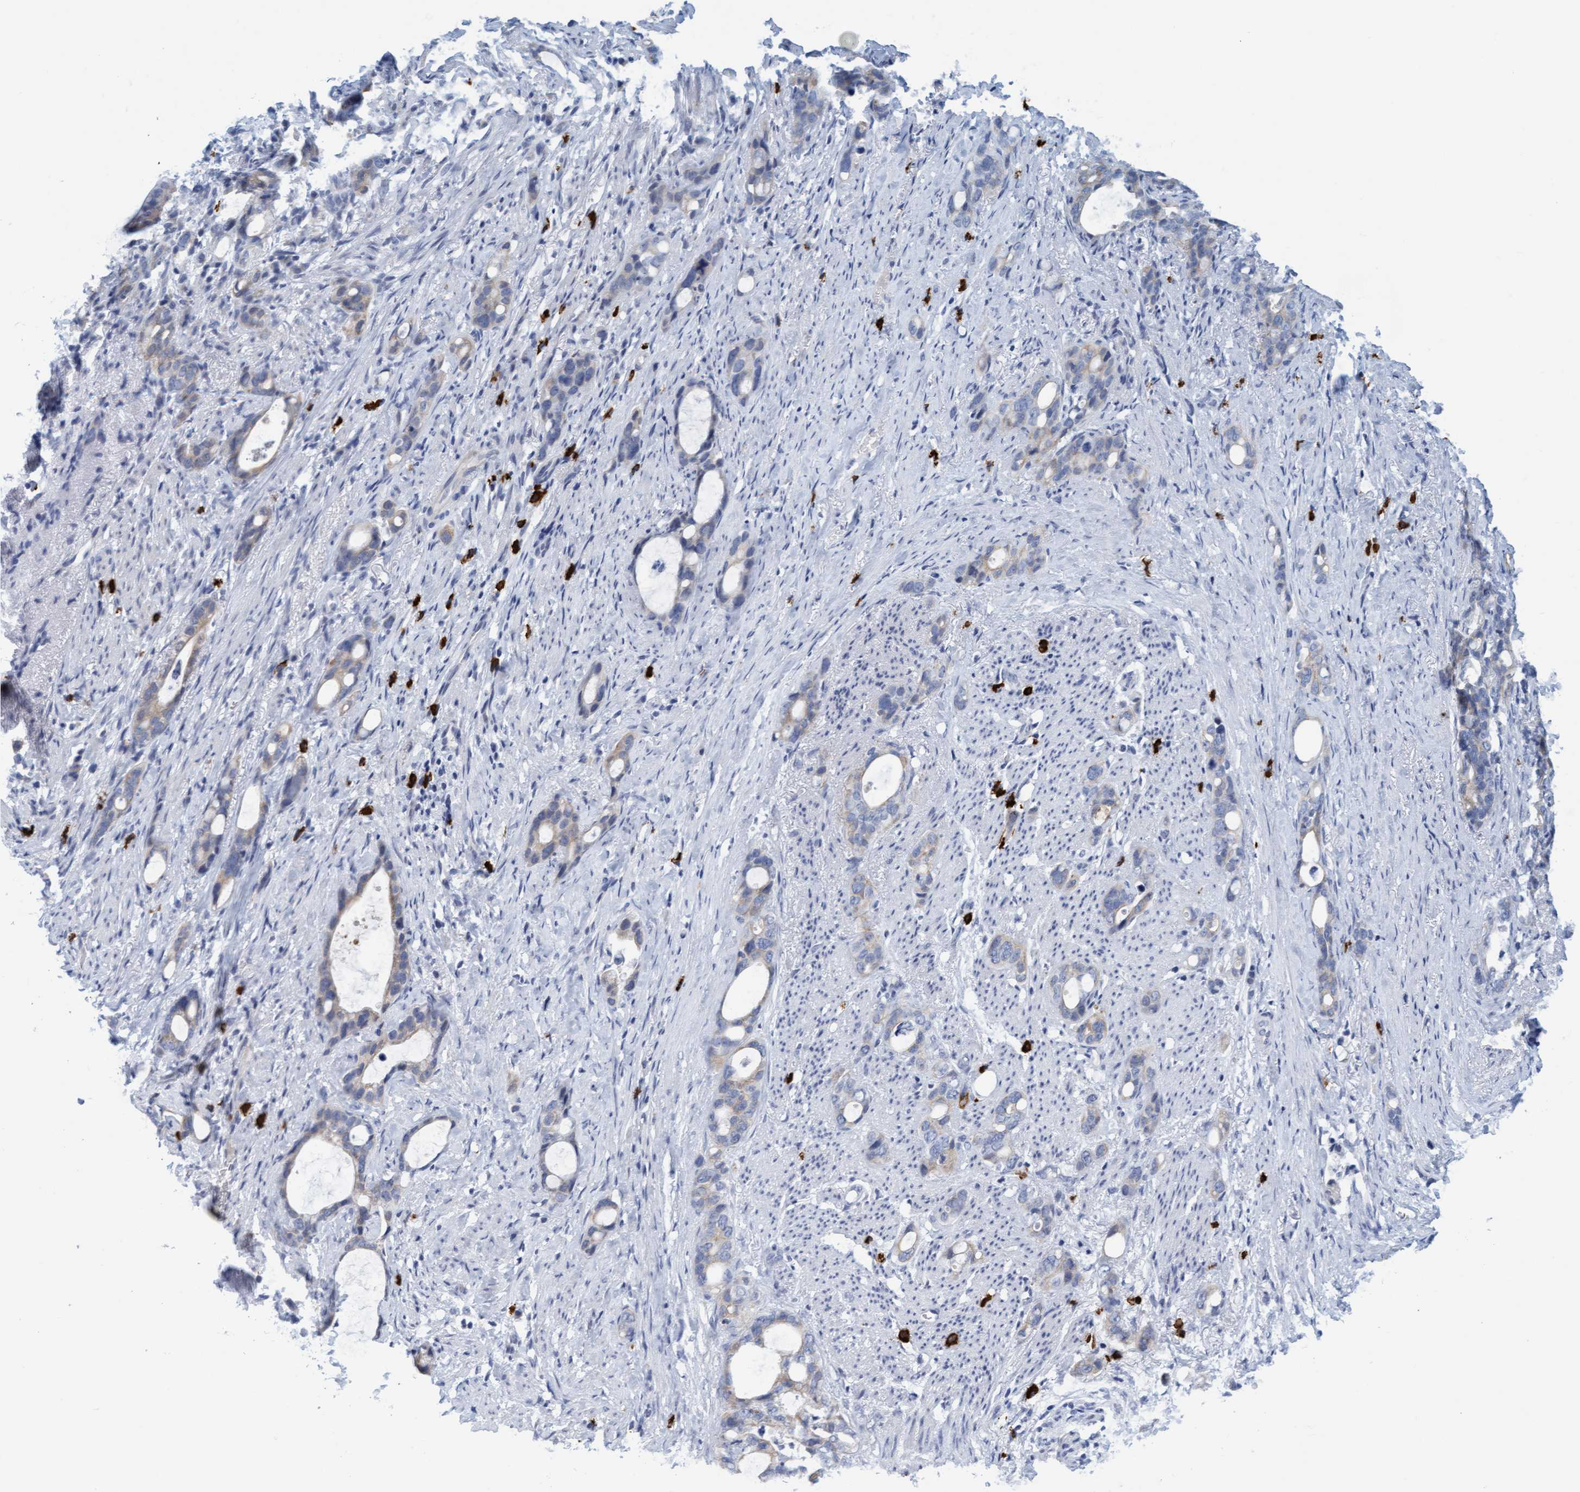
{"staining": {"intensity": "negative", "quantity": "none", "location": "none"}, "tissue": "stomach cancer", "cell_type": "Tumor cells", "image_type": "cancer", "snomed": [{"axis": "morphology", "description": "Adenocarcinoma, NOS"}, {"axis": "topography", "description": "Stomach"}], "caption": "Stomach cancer (adenocarcinoma) stained for a protein using immunohistochemistry (IHC) displays no expression tumor cells.", "gene": "CPA3", "patient": {"sex": "female", "age": 75}}